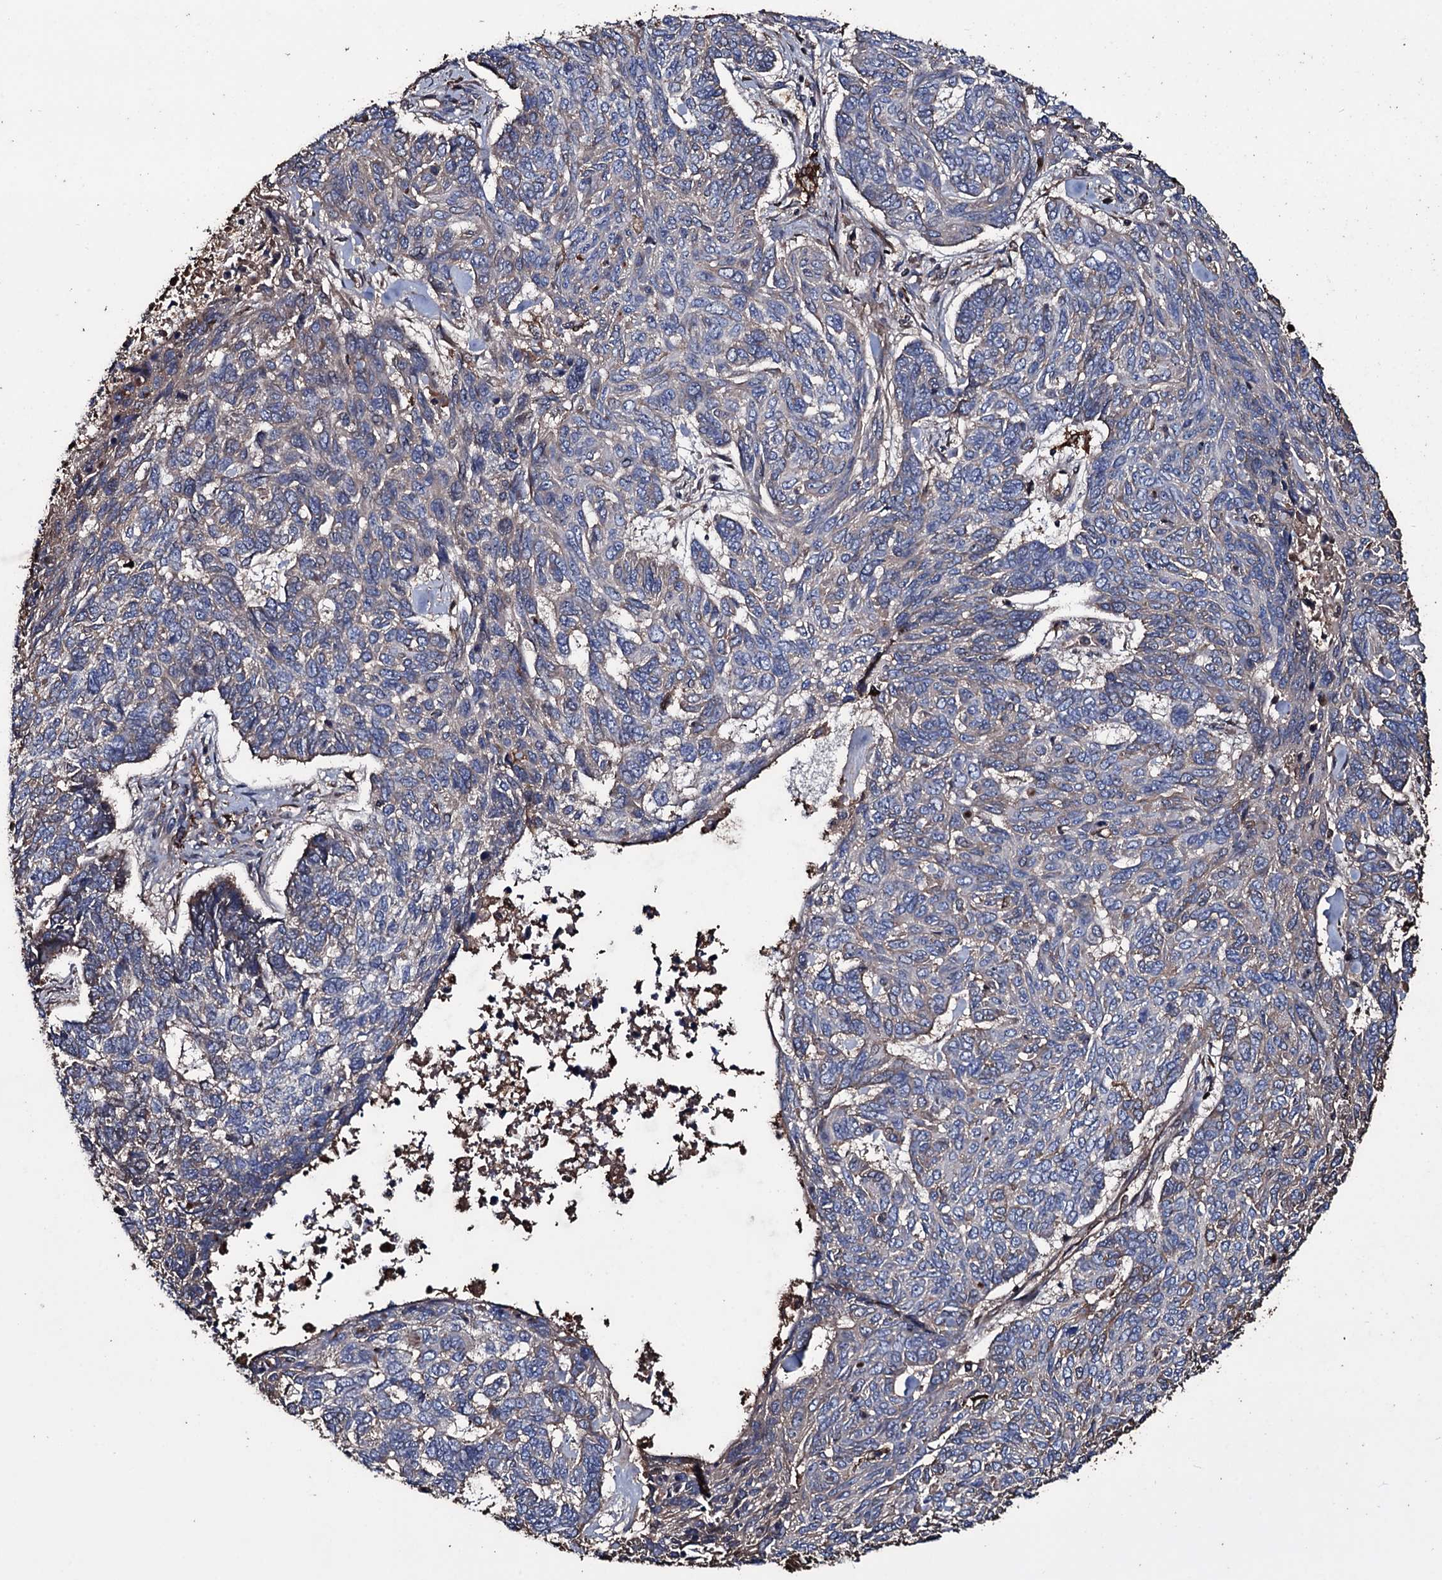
{"staining": {"intensity": "weak", "quantity": "25%-75%", "location": "cytoplasmic/membranous"}, "tissue": "skin cancer", "cell_type": "Tumor cells", "image_type": "cancer", "snomed": [{"axis": "morphology", "description": "Basal cell carcinoma"}, {"axis": "topography", "description": "Skin"}], "caption": "Immunohistochemistry (IHC) (DAB (3,3'-diaminobenzidine)) staining of skin basal cell carcinoma exhibits weak cytoplasmic/membranous protein expression in approximately 25%-75% of tumor cells.", "gene": "ZSWIM8", "patient": {"sex": "female", "age": 65}}